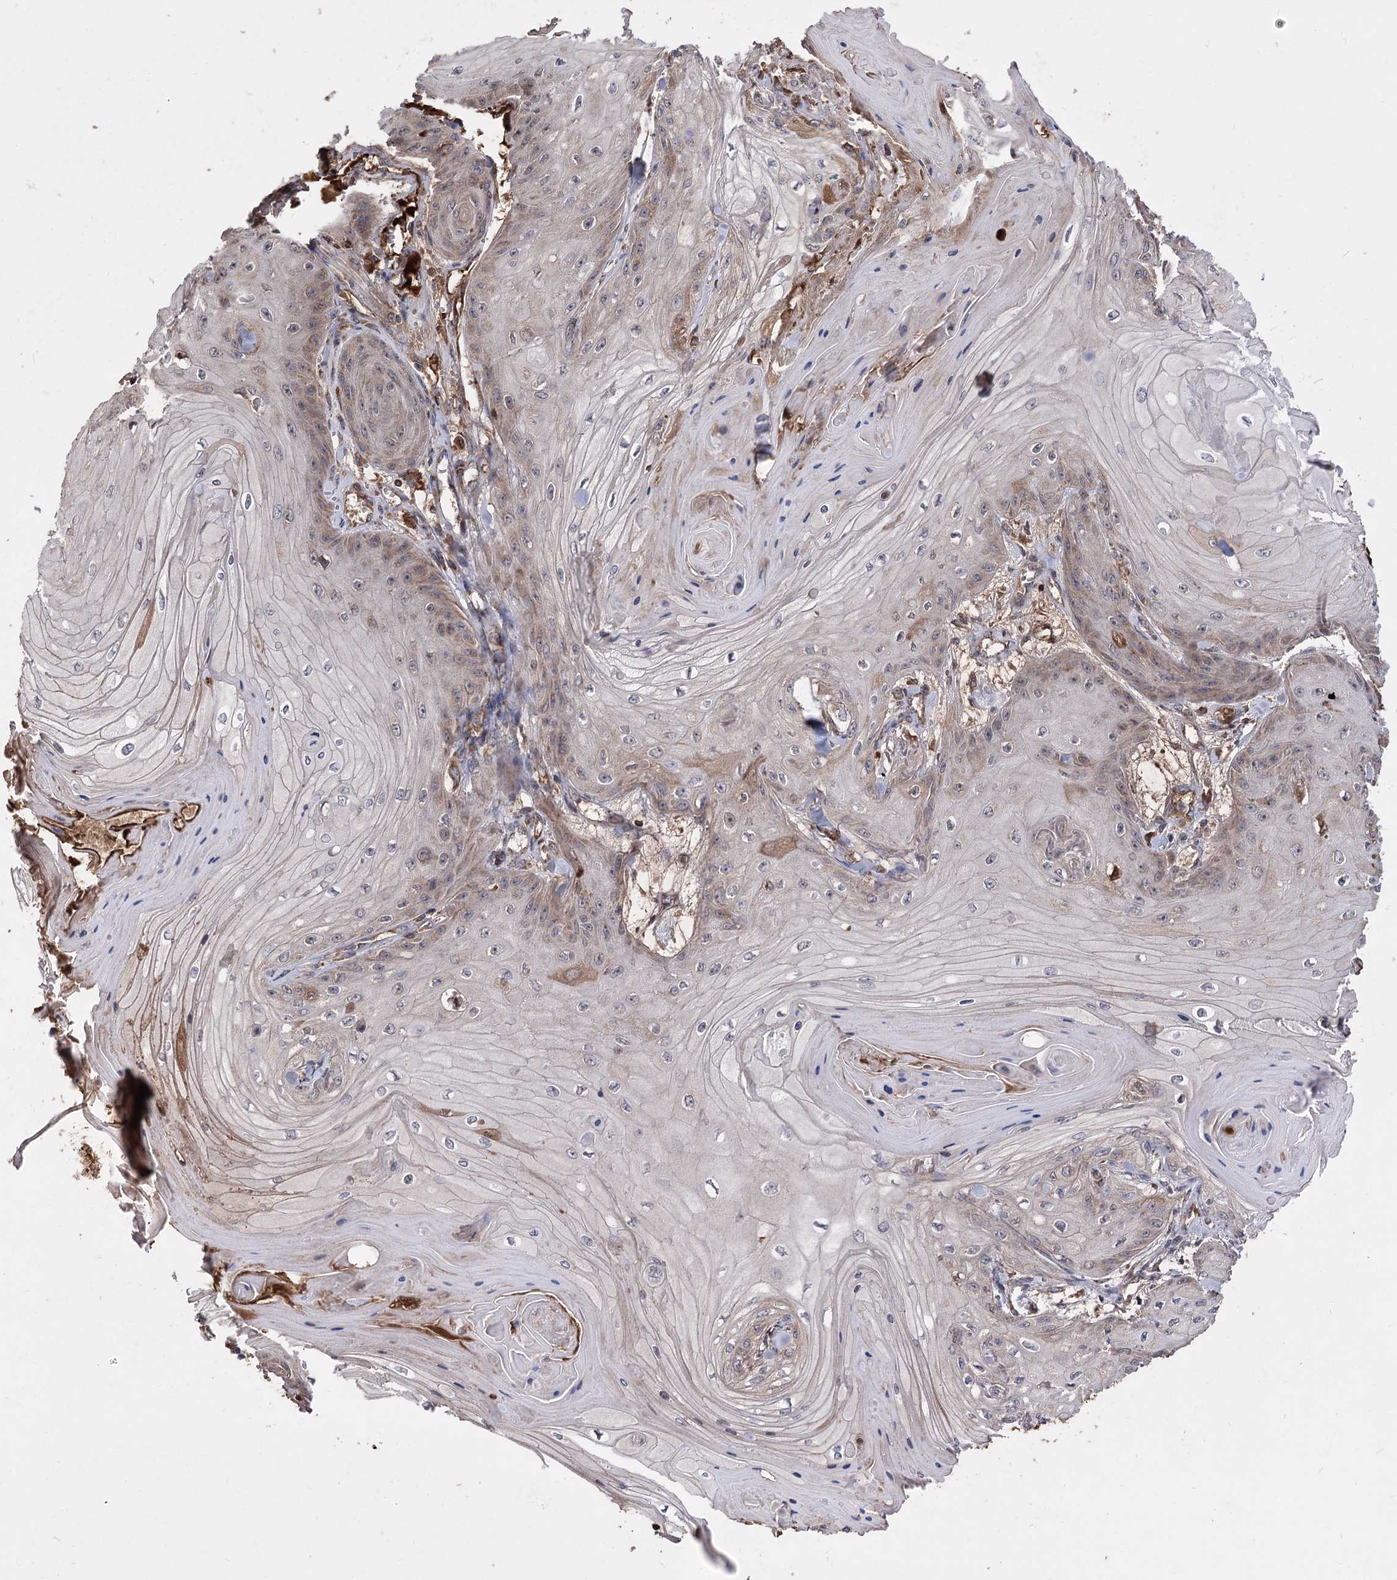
{"staining": {"intensity": "moderate", "quantity": "25%-75%", "location": "cytoplasmic/membranous"}, "tissue": "skin cancer", "cell_type": "Tumor cells", "image_type": "cancer", "snomed": [{"axis": "morphology", "description": "Squamous cell carcinoma, NOS"}, {"axis": "topography", "description": "Skin"}], "caption": "A photomicrograph of human skin cancer (squamous cell carcinoma) stained for a protein displays moderate cytoplasmic/membranous brown staining in tumor cells.", "gene": "RASSF3", "patient": {"sex": "male", "age": 74}}